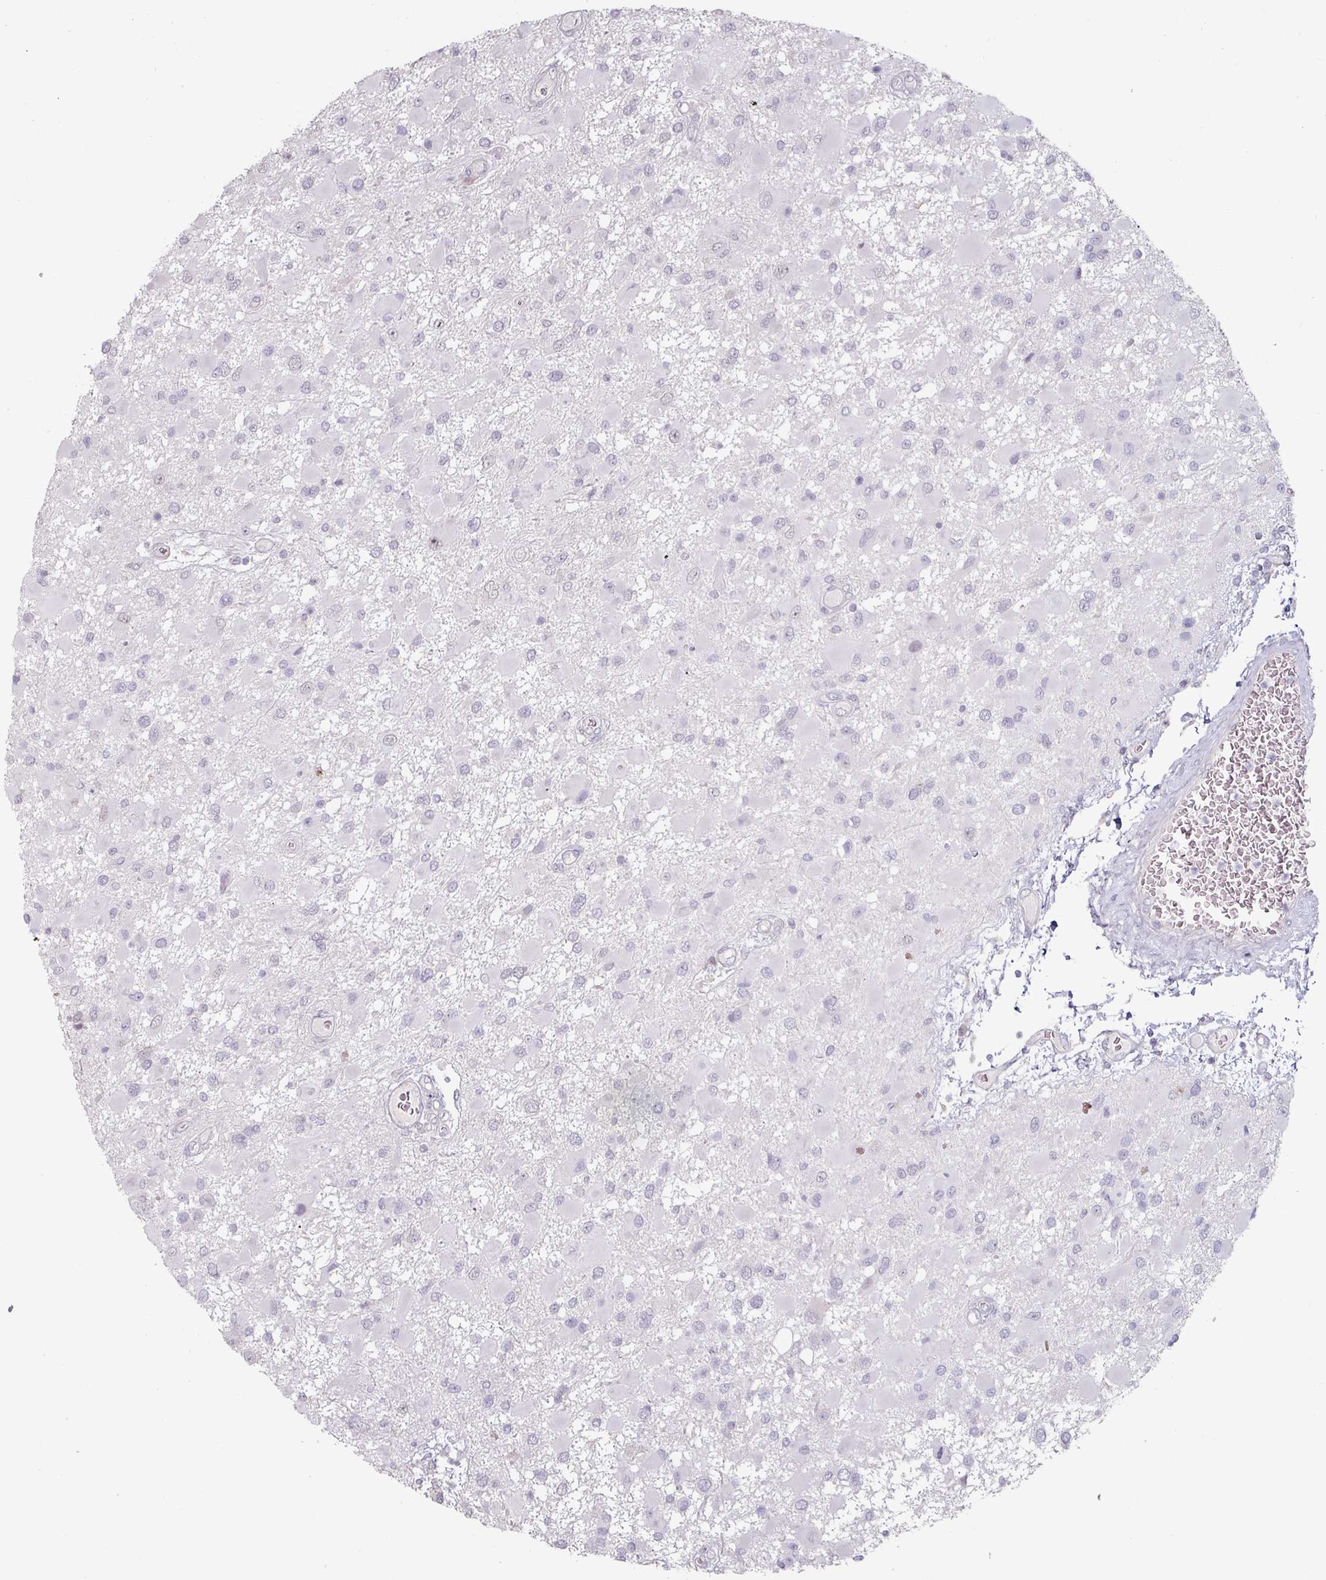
{"staining": {"intensity": "negative", "quantity": "none", "location": "none"}, "tissue": "glioma", "cell_type": "Tumor cells", "image_type": "cancer", "snomed": [{"axis": "morphology", "description": "Glioma, malignant, High grade"}, {"axis": "topography", "description": "Brain"}], "caption": "The immunohistochemistry (IHC) photomicrograph has no significant positivity in tumor cells of malignant high-grade glioma tissue.", "gene": "ZBTB6", "patient": {"sex": "male", "age": 53}}